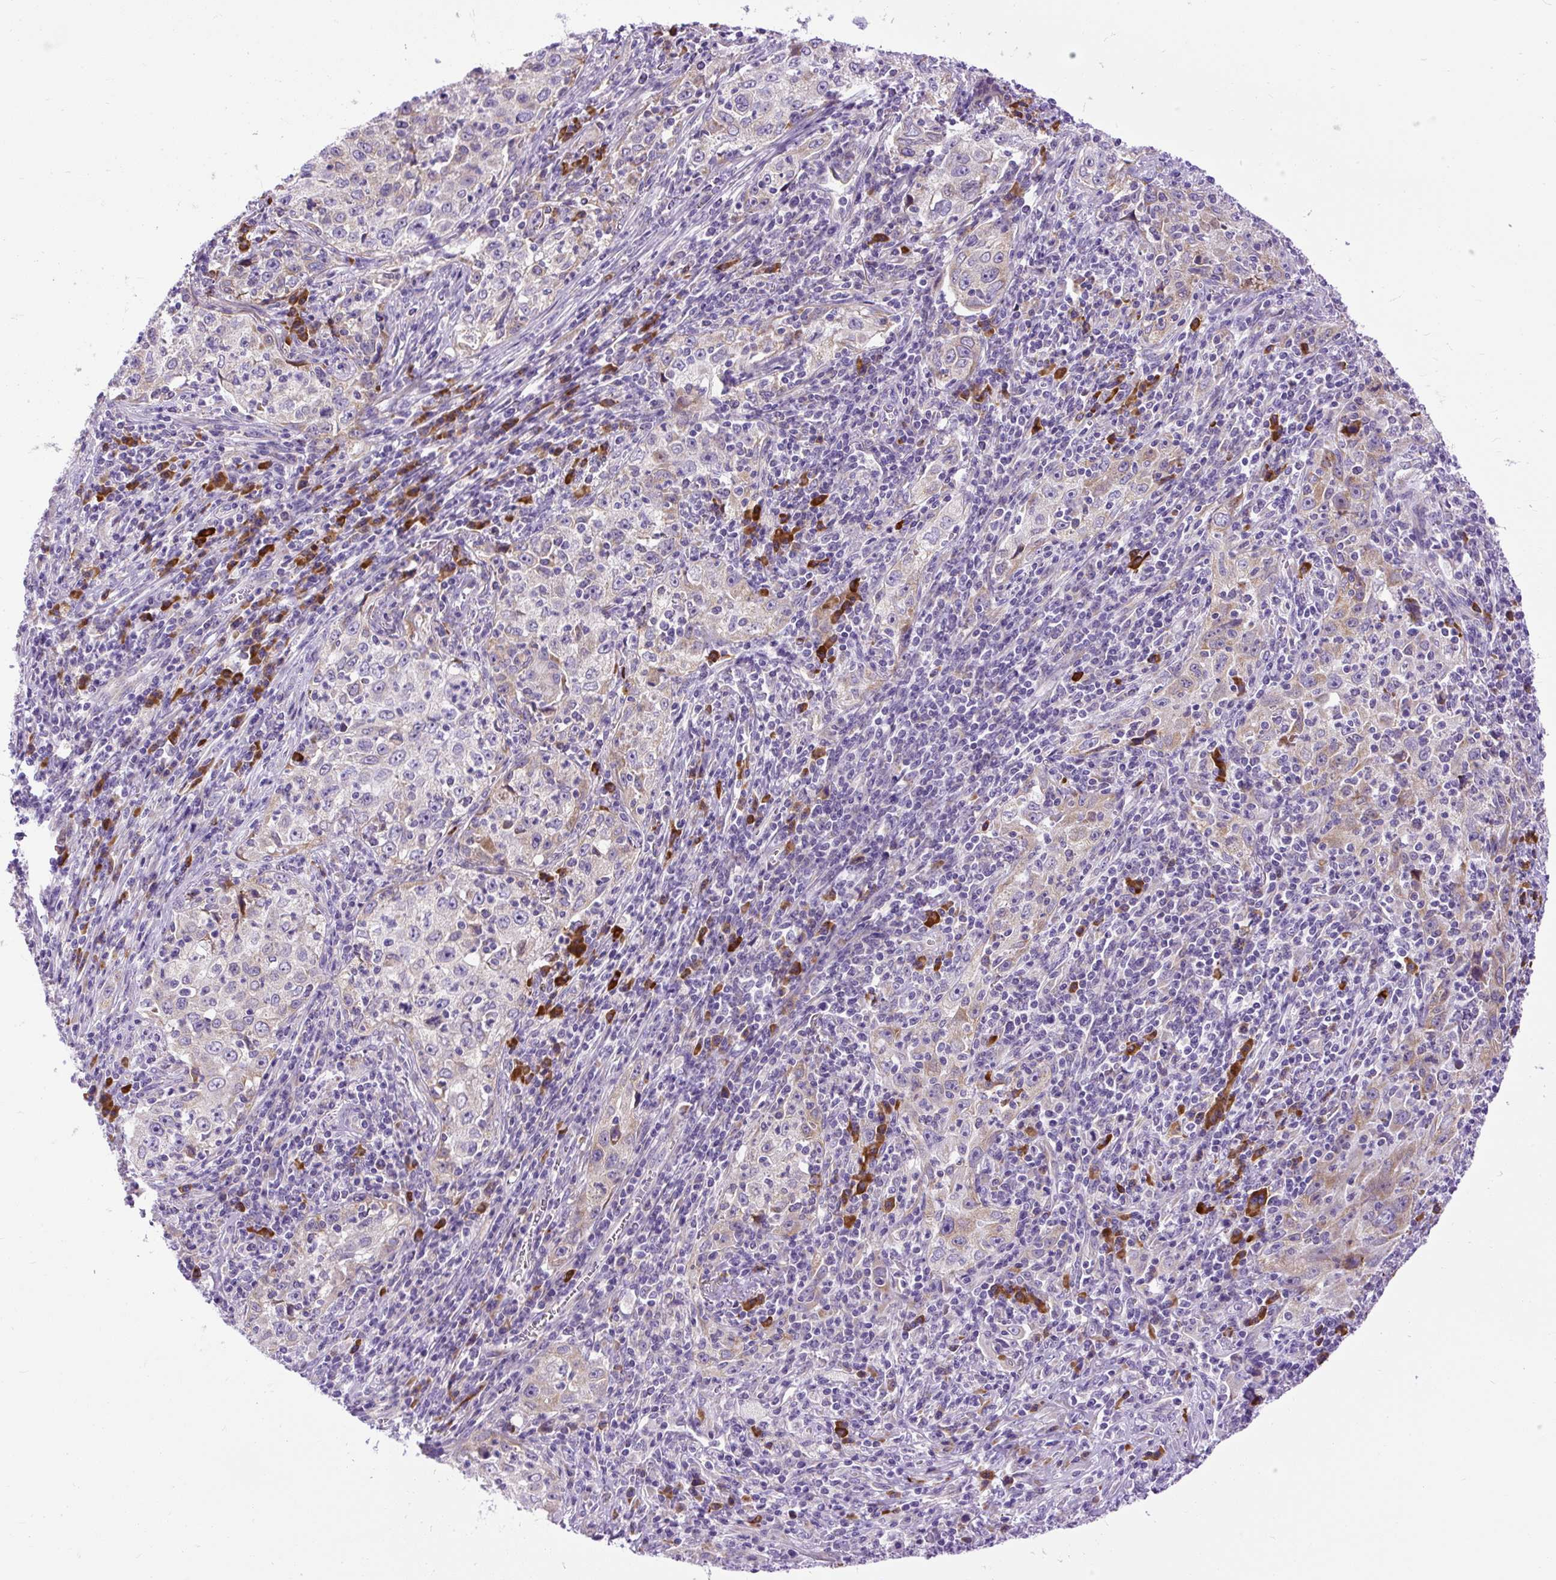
{"staining": {"intensity": "negative", "quantity": "none", "location": "none"}, "tissue": "lung cancer", "cell_type": "Tumor cells", "image_type": "cancer", "snomed": [{"axis": "morphology", "description": "Squamous cell carcinoma, NOS"}, {"axis": "topography", "description": "Lung"}], "caption": "This is a photomicrograph of IHC staining of lung cancer (squamous cell carcinoma), which shows no positivity in tumor cells.", "gene": "SYBU", "patient": {"sex": "male", "age": 71}}